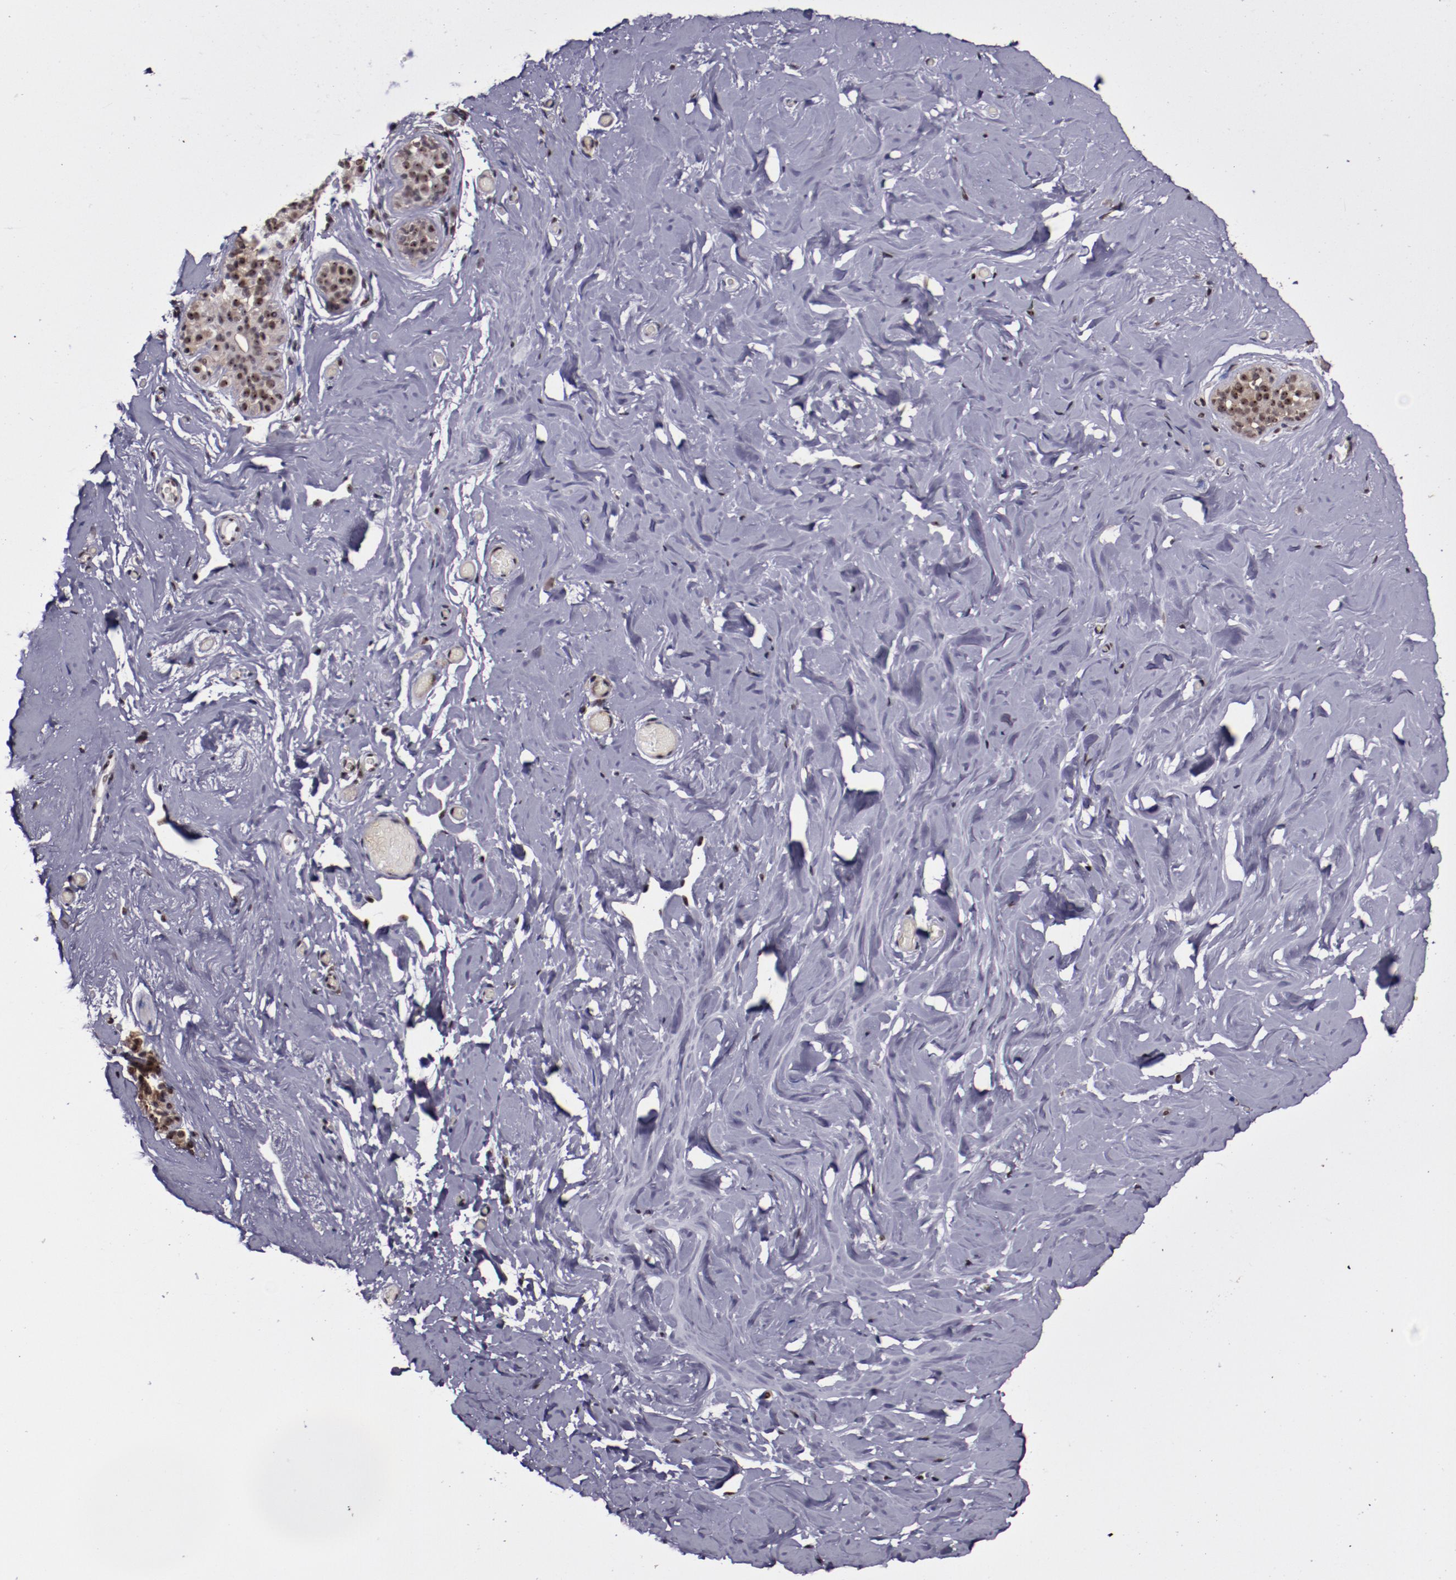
{"staining": {"intensity": "moderate", "quantity": ">75%", "location": "nuclear"}, "tissue": "breast", "cell_type": "Adipocytes", "image_type": "normal", "snomed": [{"axis": "morphology", "description": "Normal tissue, NOS"}, {"axis": "topography", "description": "Breast"}], "caption": "Human breast stained with a brown dye shows moderate nuclear positive staining in about >75% of adipocytes.", "gene": "CECR2", "patient": {"sex": "female", "age": 75}}